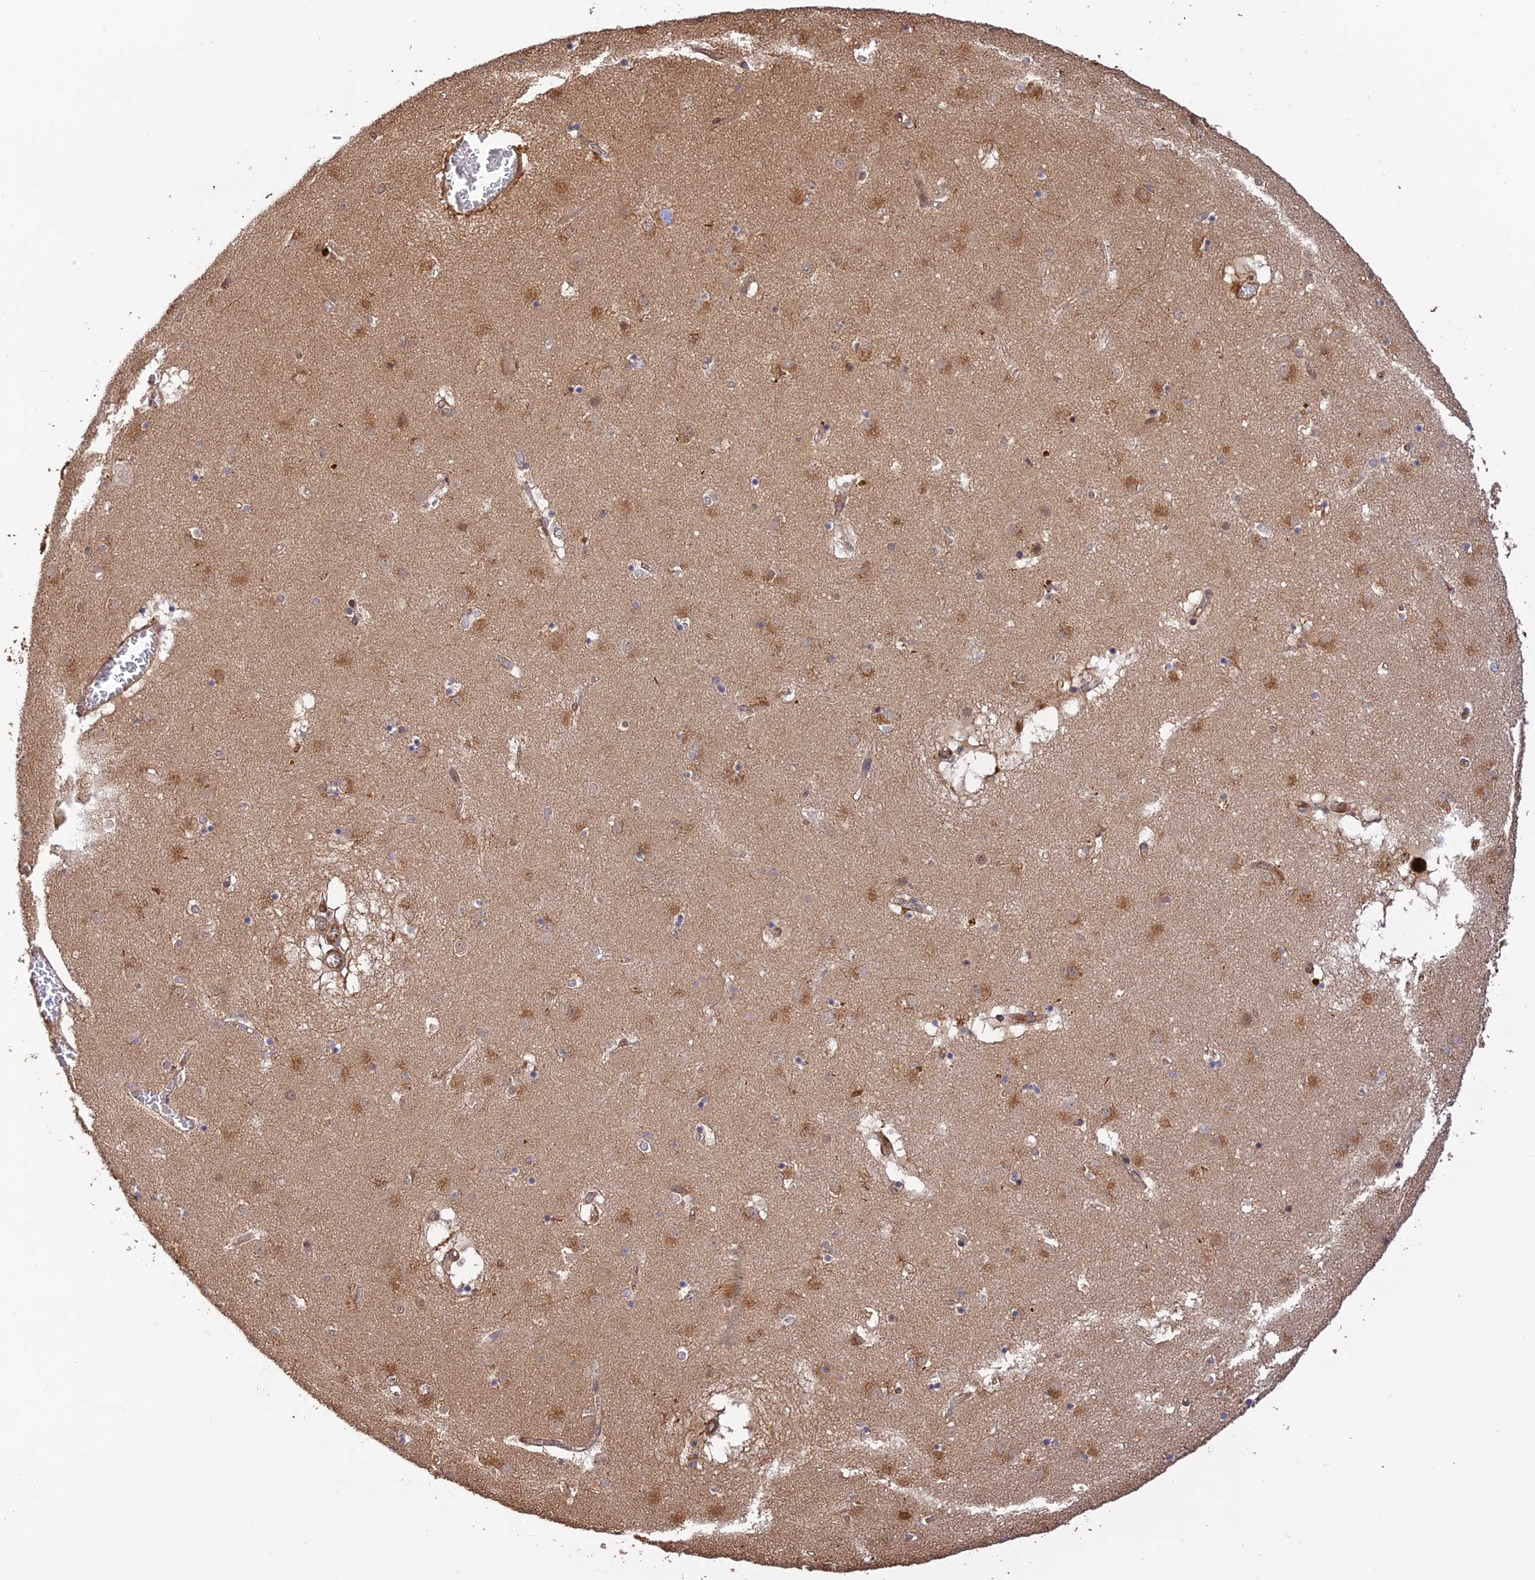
{"staining": {"intensity": "weak", "quantity": "25%-75%", "location": "cytoplasmic/membranous"}, "tissue": "caudate", "cell_type": "Glial cells", "image_type": "normal", "snomed": [{"axis": "morphology", "description": "Normal tissue, NOS"}, {"axis": "topography", "description": "Lateral ventricle wall"}], "caption": "An immunohistochemistry (IHC) micrograph of unremarkable tissue is shown. Protein staining in brown labels weak cytoplasmic/membranous positivity in caudate within glial cells.", "gene": "CREBL2", "patient": {"sex": "male", "age": 70}}